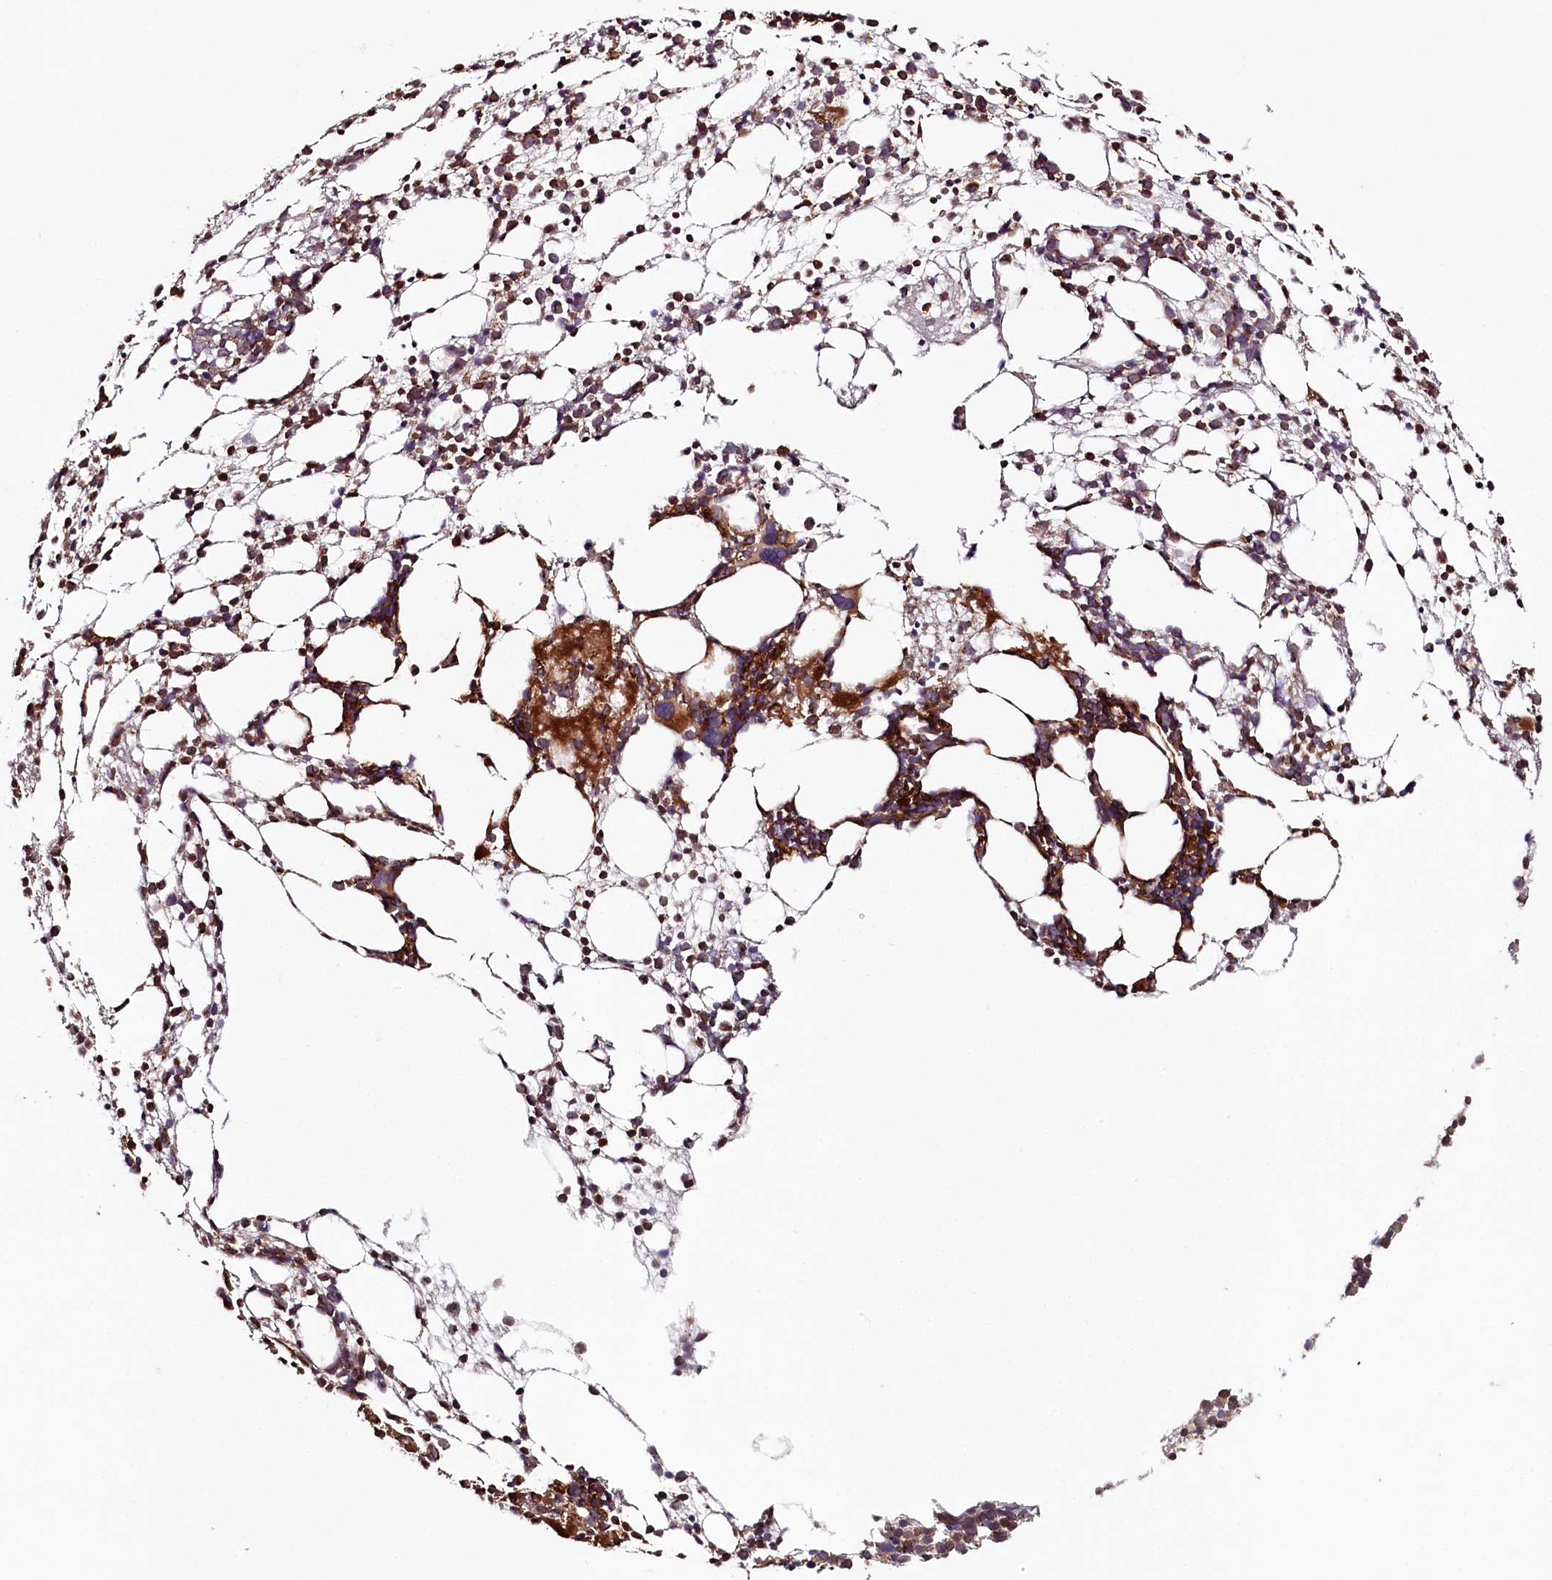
{"staining": {"intensity": "strong", "quantity": "25%-75%", "location": "cytoplasmic/membranous"}, "tissue": "bone marrow", "cell_type": "Hematopoietic cells", "image_type": "normal", "snomed": [{"axis": "morphology", "description": "Normal tissue, NOS"}, {"axis": "topography", "description": "Bone marrow"}], "caption": "Benign bone marrow exhibits strong cytoplasmic/membranous positivity in about 25%-75% of hematopoietic cells, visualized by immunohistochemistry. The protein of interest is stained brown, and the nuclei are stained in blue (DAB (3,3'-diaminobenzidine) IHC with brightfield microscopy, high magnification).", "gene": "KIF14", "patient": {"sex": "female", "age": 57}}